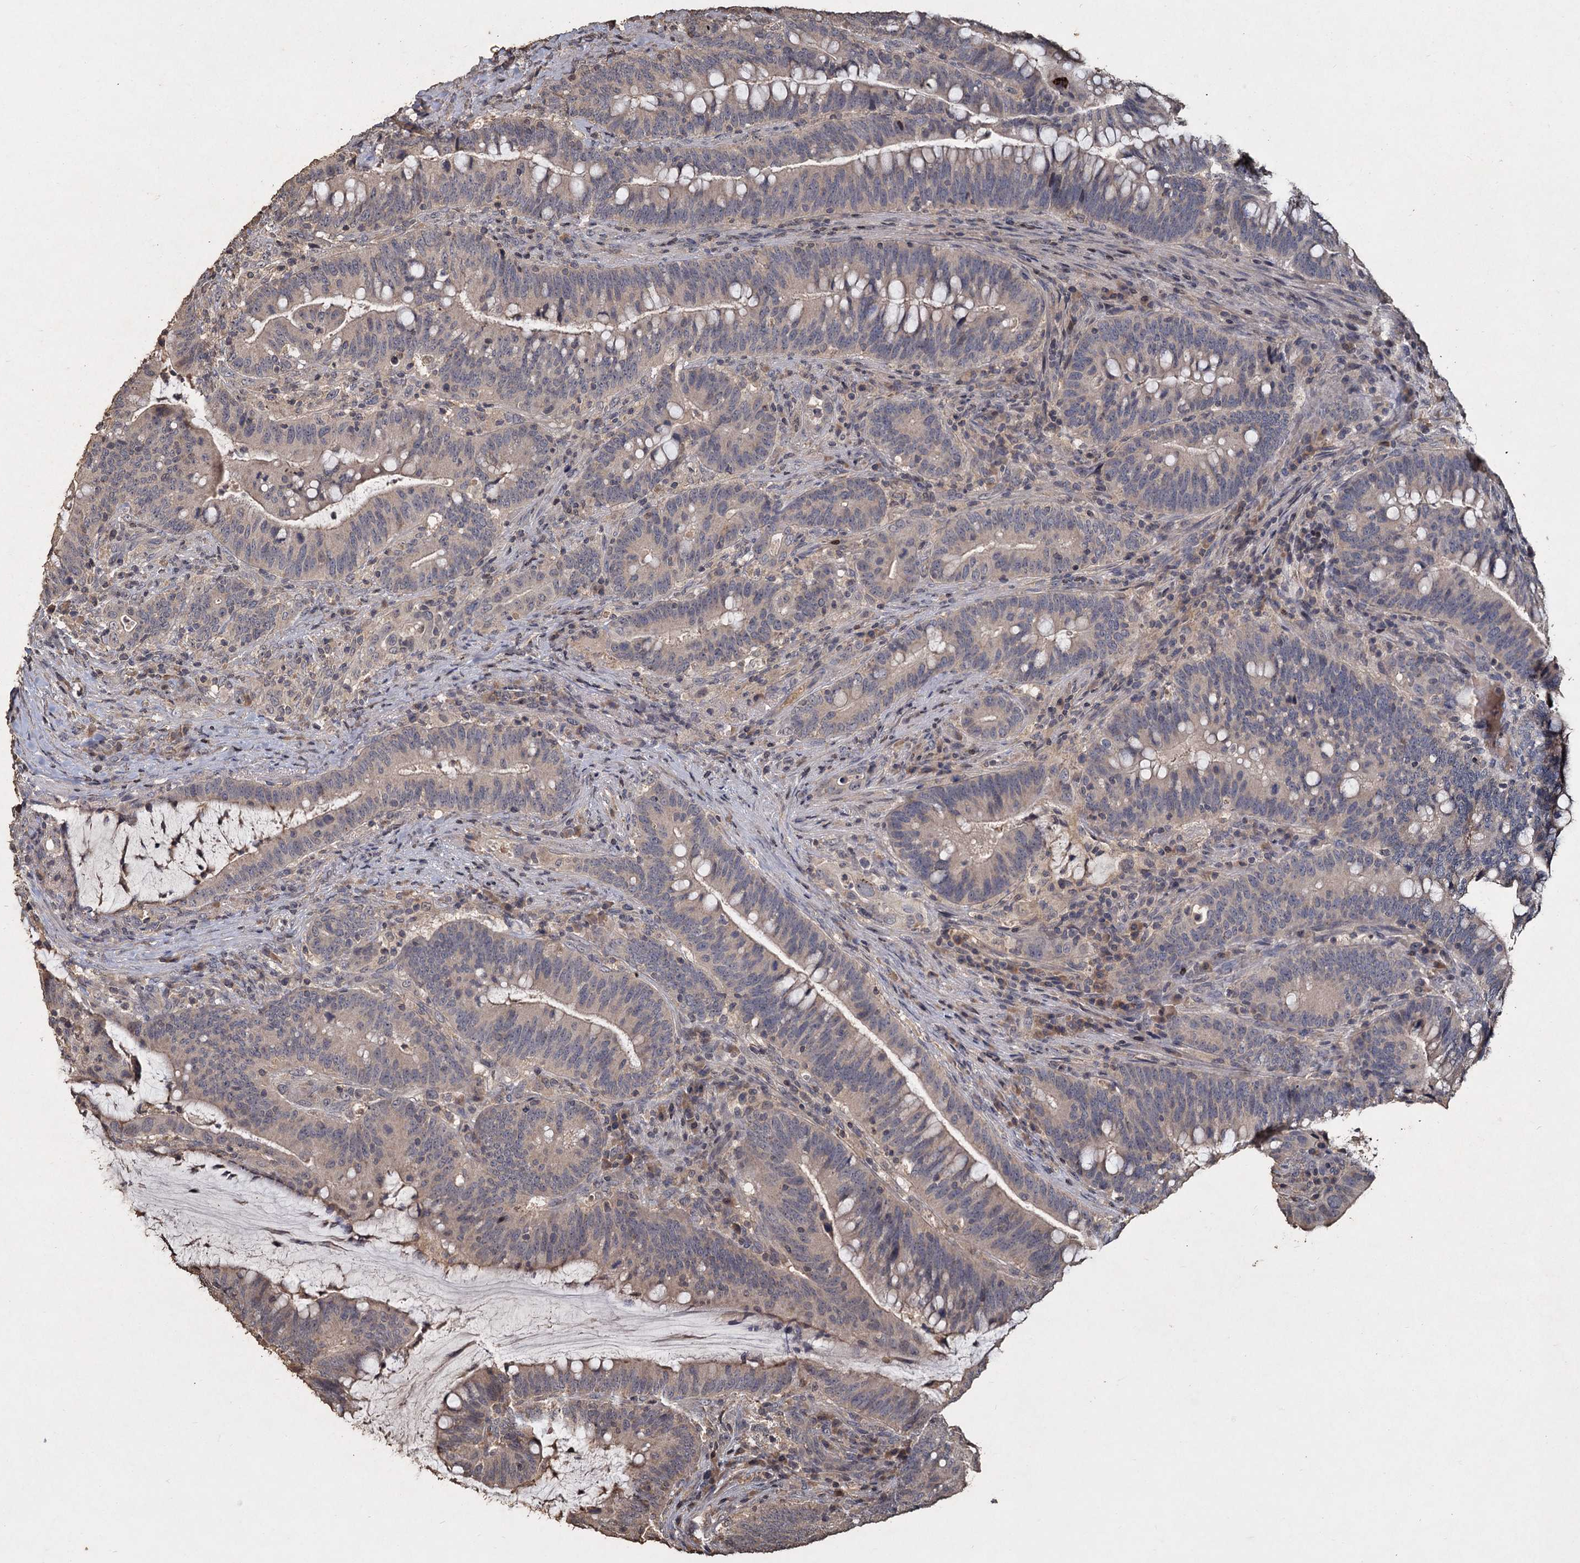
{"staining": {"intensity": "weak", "quantity": "<25%", "location": "cytoplasmic/membranous"}, "tissue": "colorectal cancer", "cell_type": "Tumor cells", "image_type": "cancer", "snomed": [{"axis": "morphology", "description": "Adenocarcinoma, NOS"}, {"axis": "topography", "description": "Colon"}], "caption": "Immunohistochemical staining of colorectal cancer (adenocarcinoma) shows no significant expression in tumor cells.", "gene": "CCDC61", "patient": {"sex": "female", "age": 66}}